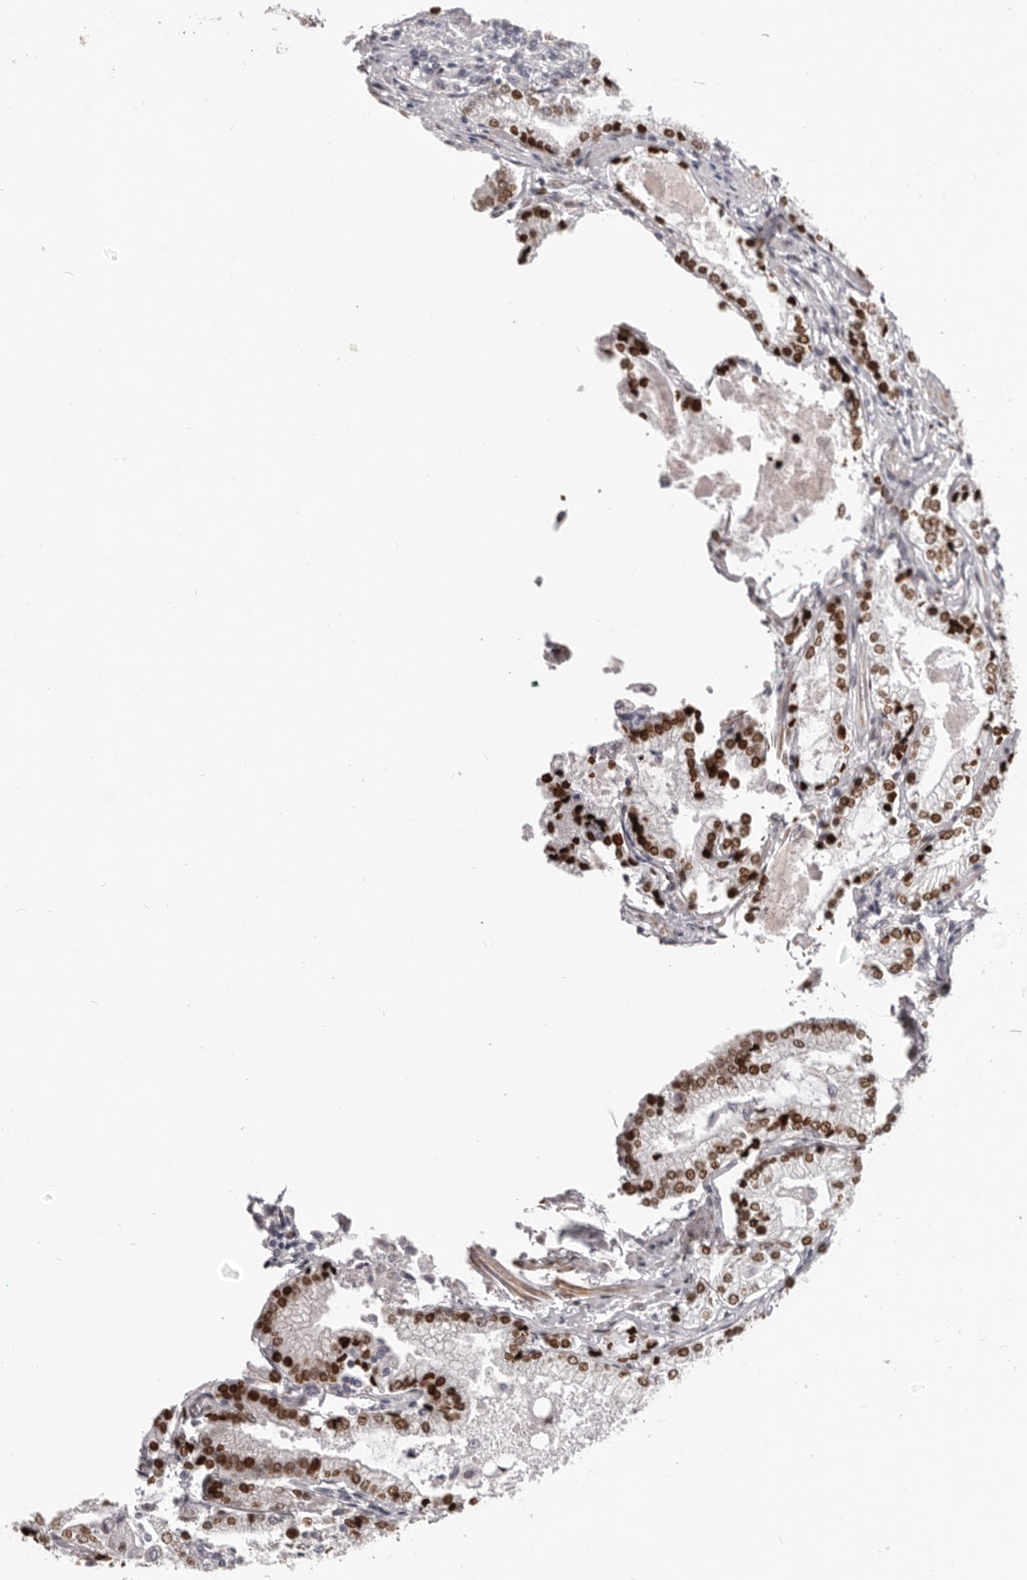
{"staining": {"intensity": "strong", "quantity": ">75%", "location": "nuclear"}, "tissue": "prostate cancer", "cell_type": "Tumor cells", "image_type": "cancer", "snomed": [{"axis": "morphology", "description": "Adenocarcinoma, High grade"}, {"axis": "topography", "description": "Prostate"}], "caption": "This is a photomicrograph of IHC staining of prostate cancer (adenocarcinoma (high-grade)), which shows strong staining in the nuclear of tumor cells.", "gene": "SRP19", "patient": {"sex": "male", "age": 63}}